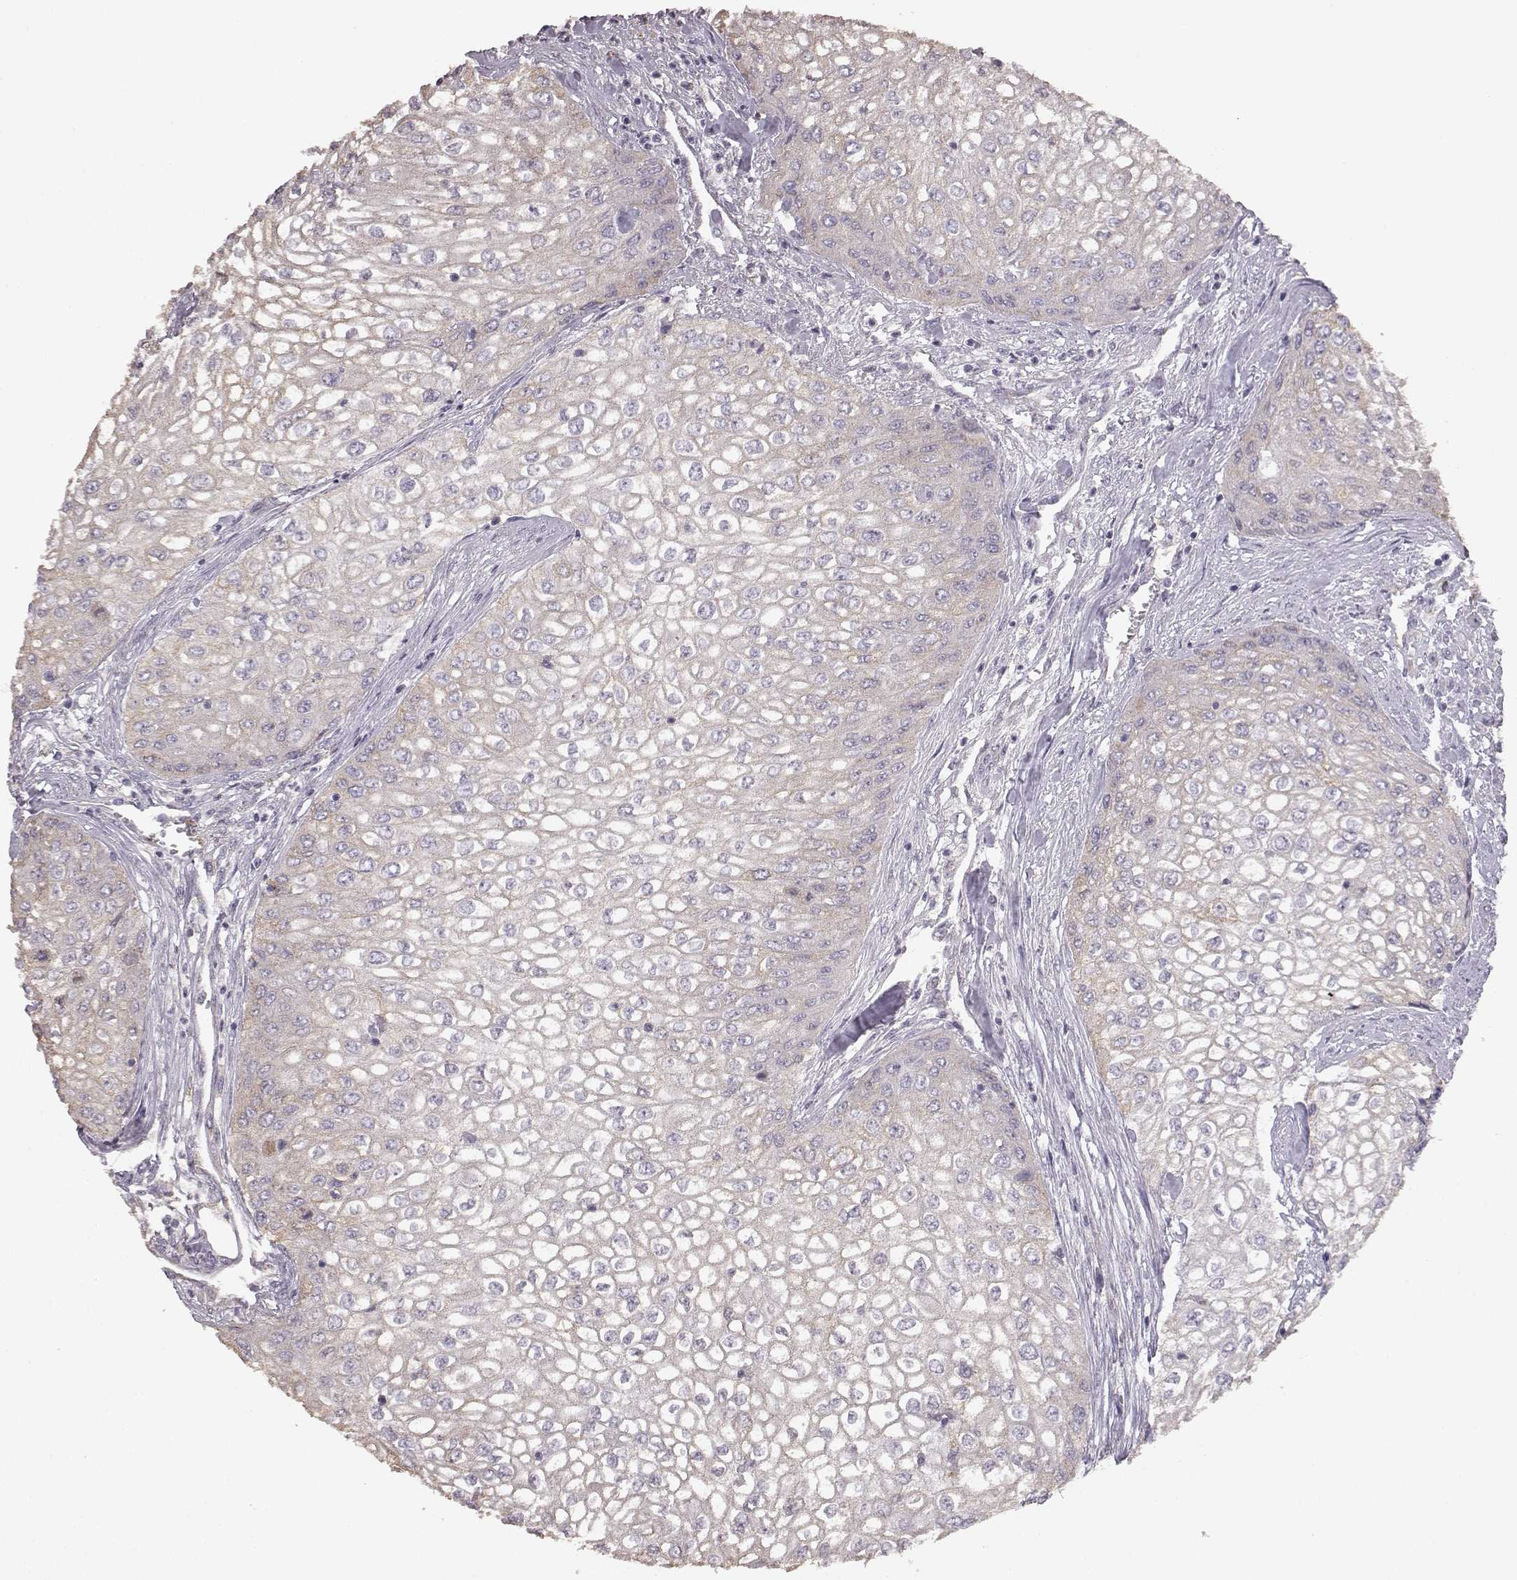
{"staining": {"intensity": "weak", "quantity": "25%-75%", "location": "cytoplasmic/membranous"}, "tissue": "urothelial cancer", "cell_type": "Tumor cells", "image_type": "cancer", "snomed": [{"axis": "morphology", "description": "Urothelial carcinoma, High grade"}, {"axis": "topography", "description": "Urinary bladder"}], "caption": "This histopathology image displays high-grade urothelial carcinoma stained with IHC to label a protein in brown. The cytoplasmic/membranous of tumor cells show weak positivity for the protein. Nuclei are counter-stained blue.", "gene": "GABRG3", "patient": {"sex": "male", "age": 62}}